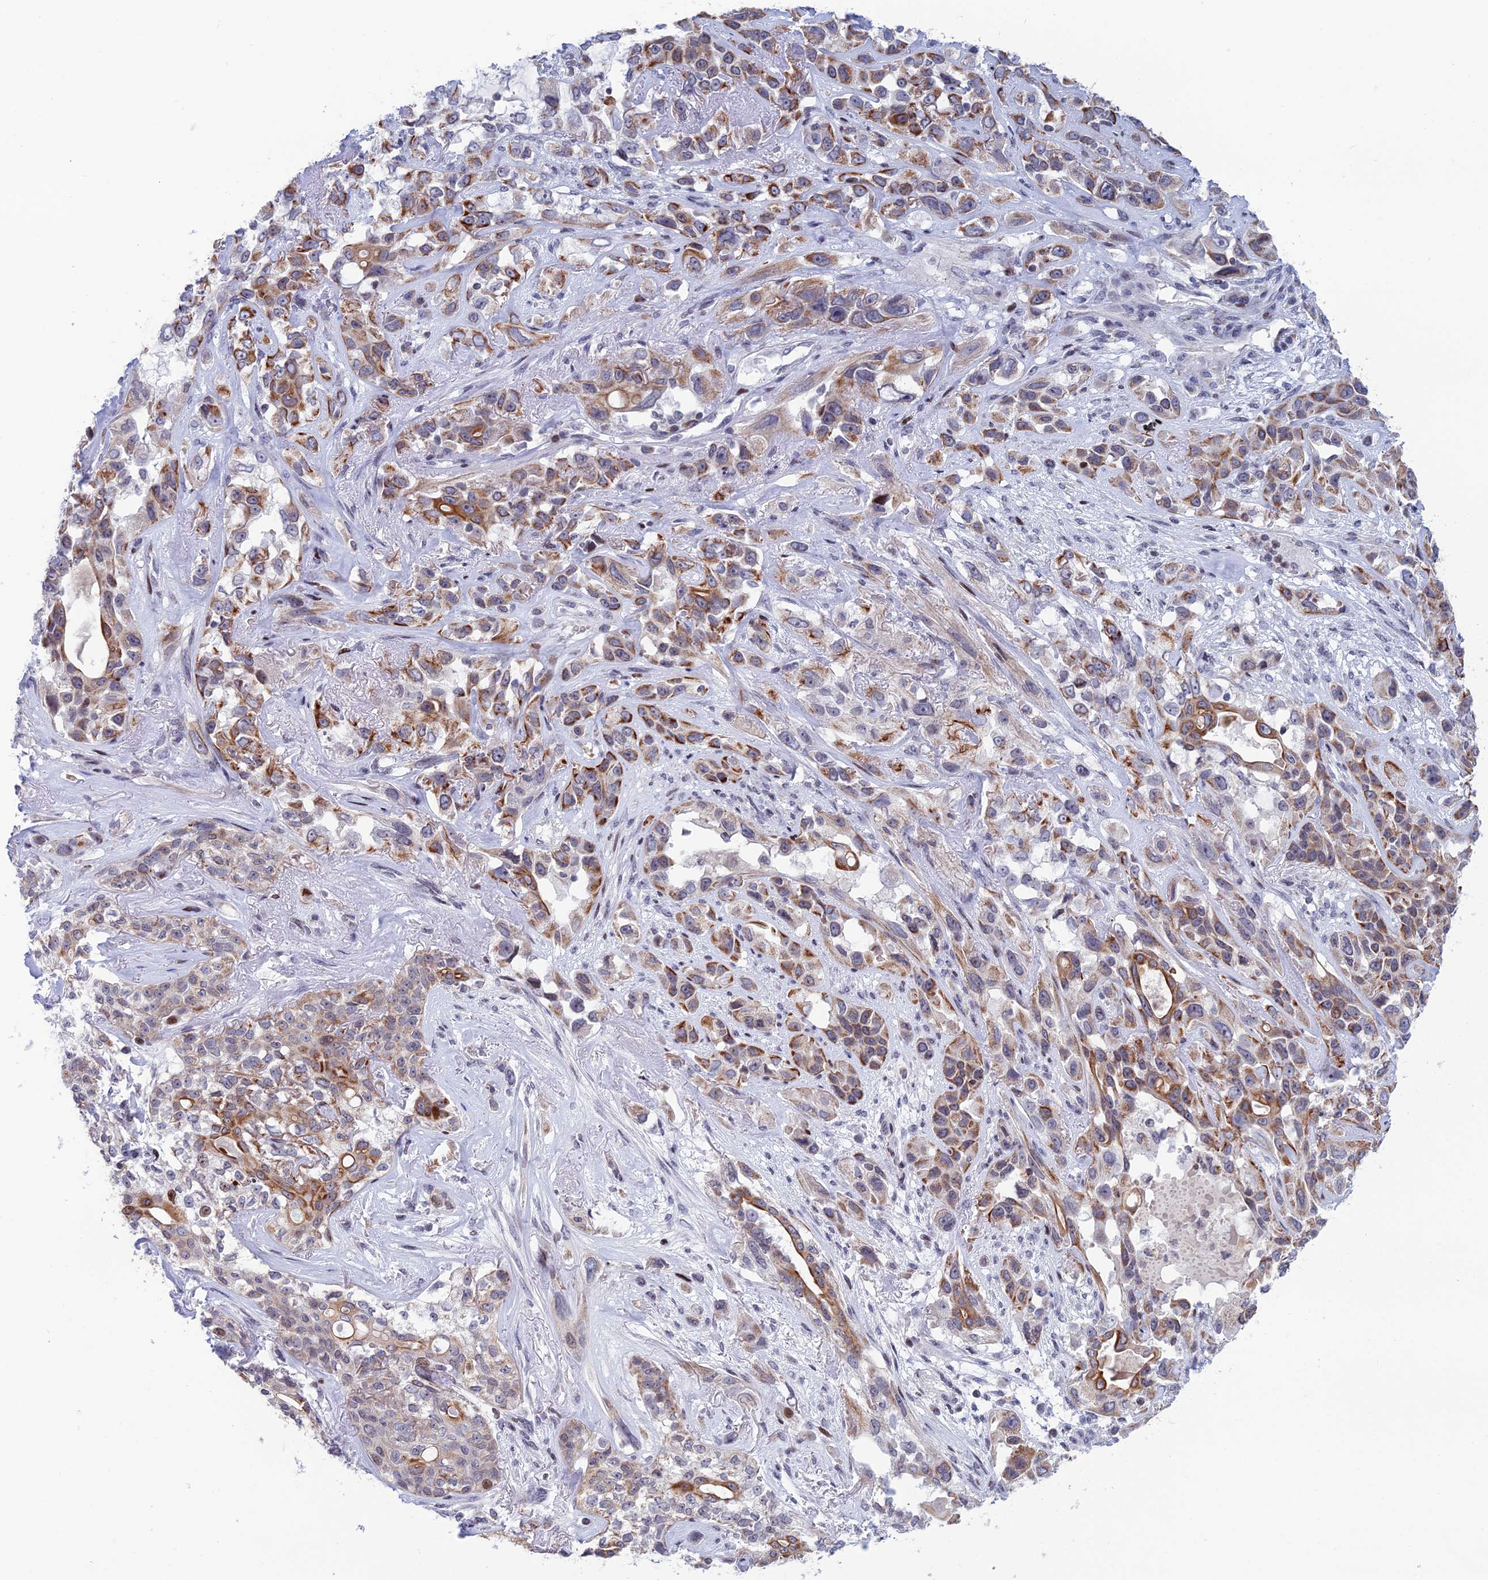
{"staining": {"intensity": "moderate", "quantity": ">75%", "location": "cytoplasmic/membranous"}, "tissue": "lung cancer", "cell_type": "Tumor cells", "image_type": "cancer", "snomed": [{"axis": "morphology", "description": "Squamous cell carcinoma, NOS"}, {"axis": "topography", "description": "Lung"}], "caption": "Squamous cell carcinoma (lung) stained with a brown dye demonstrates moderate cytoplasmic/membranous positive positivity in approximately >75% of tumor cells.", "gene": "AFF3", "patient": {"sex": "female", "age": 70}}